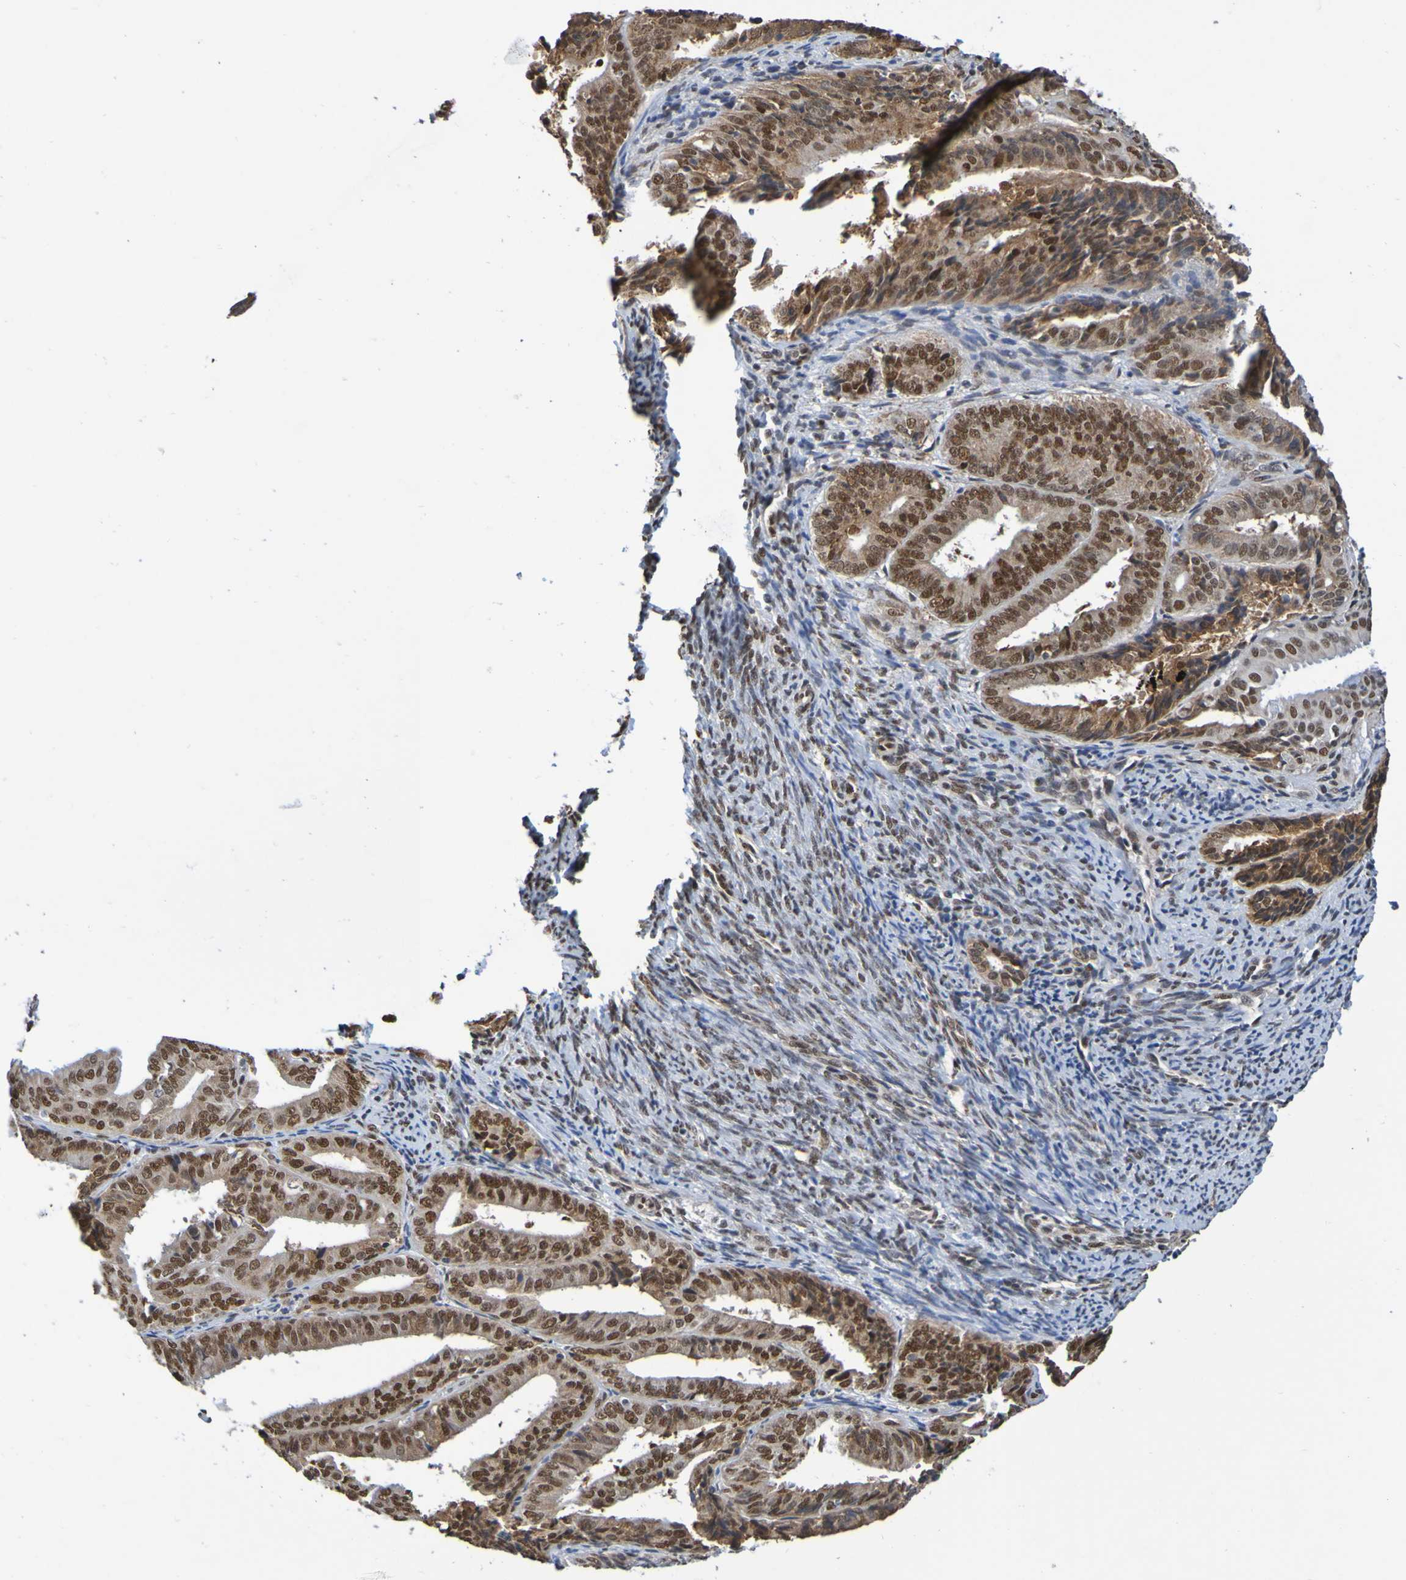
{"staining": {"intensity": "strong", "quantity": ">75%", "location": "nuclear"}, "tissue": "endometrial cancer", "cell_type": "Tumor cells", "image_type": "cancer", "snomed": [{"axis": "morphology", "description": "Adenocarcinoma, NOS"}, {"axis": "topography", "description": "Endometrium"}], "caption": "Brown immunohistochemical staining in endometrial cancer exhibits strong nuclear positivity in approximately >75% of tumor cells.", "gene": "HDAC2", "patient": {"sex": "female", "age": 63}}